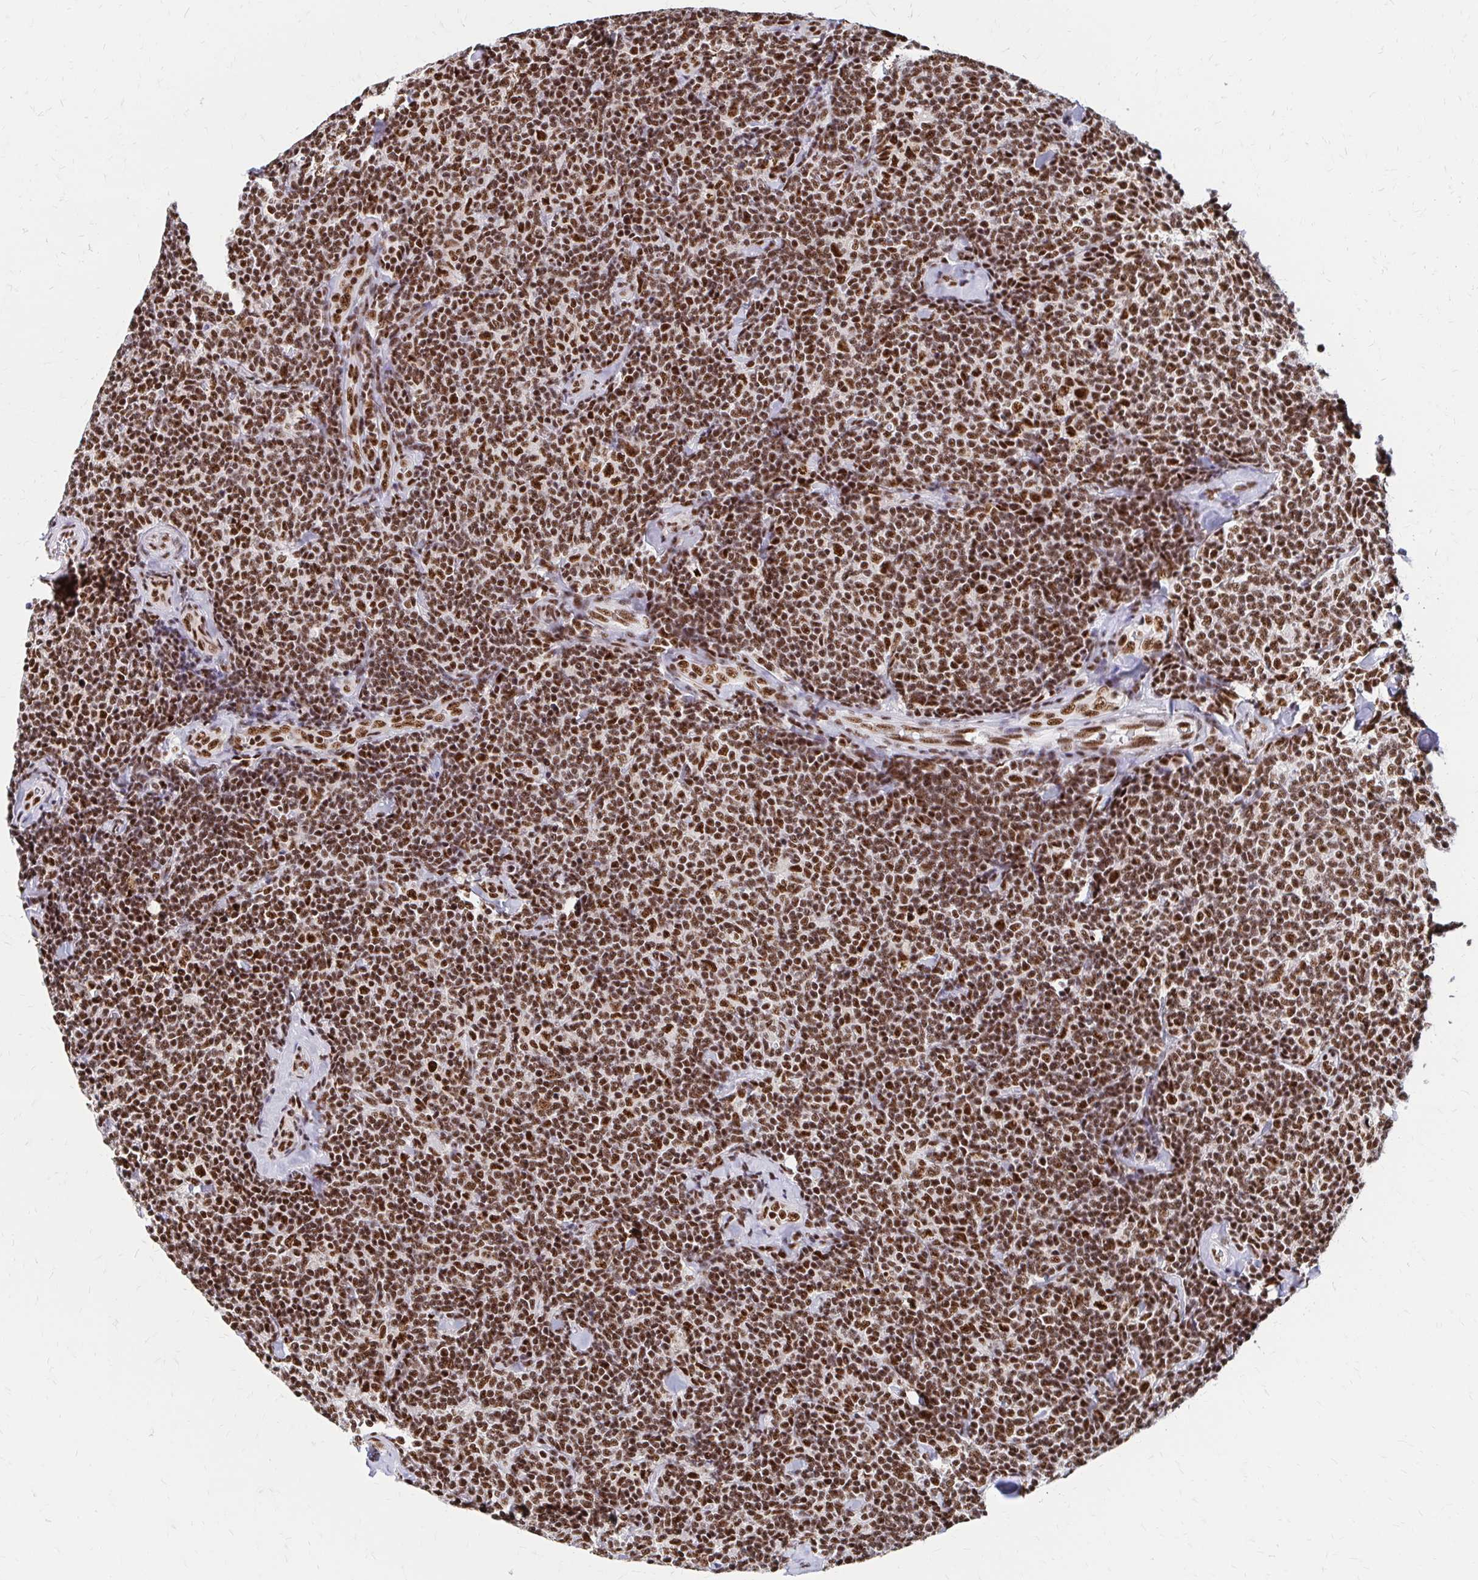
{"staining": {"intensity": "strong", "quantity": ">75%", "location": "nuclear"}, "tissue": "lymphoma", "cell_type": "Tumor cells", "image_type": "cancer", "snomed": [{"axis": "morphology", "description": "Malignant lymphoma, non-Hodgkin's type, Low grade"}, {"axis": "topography", "description": "Lymph node"}], "caption": "Malignant lymphoma, non-Hodgkin's type (low-grade) tissue shows strong nuclear expression in approximately >75% of tumor cells, visualized by immunohistochemistry. (DAB (3,3'-diaminobenzidine) IHC with brightfield microscopy, high magnification).", "gene": "CNKSR3", "patient": {"sex": "female", "age": 56}}